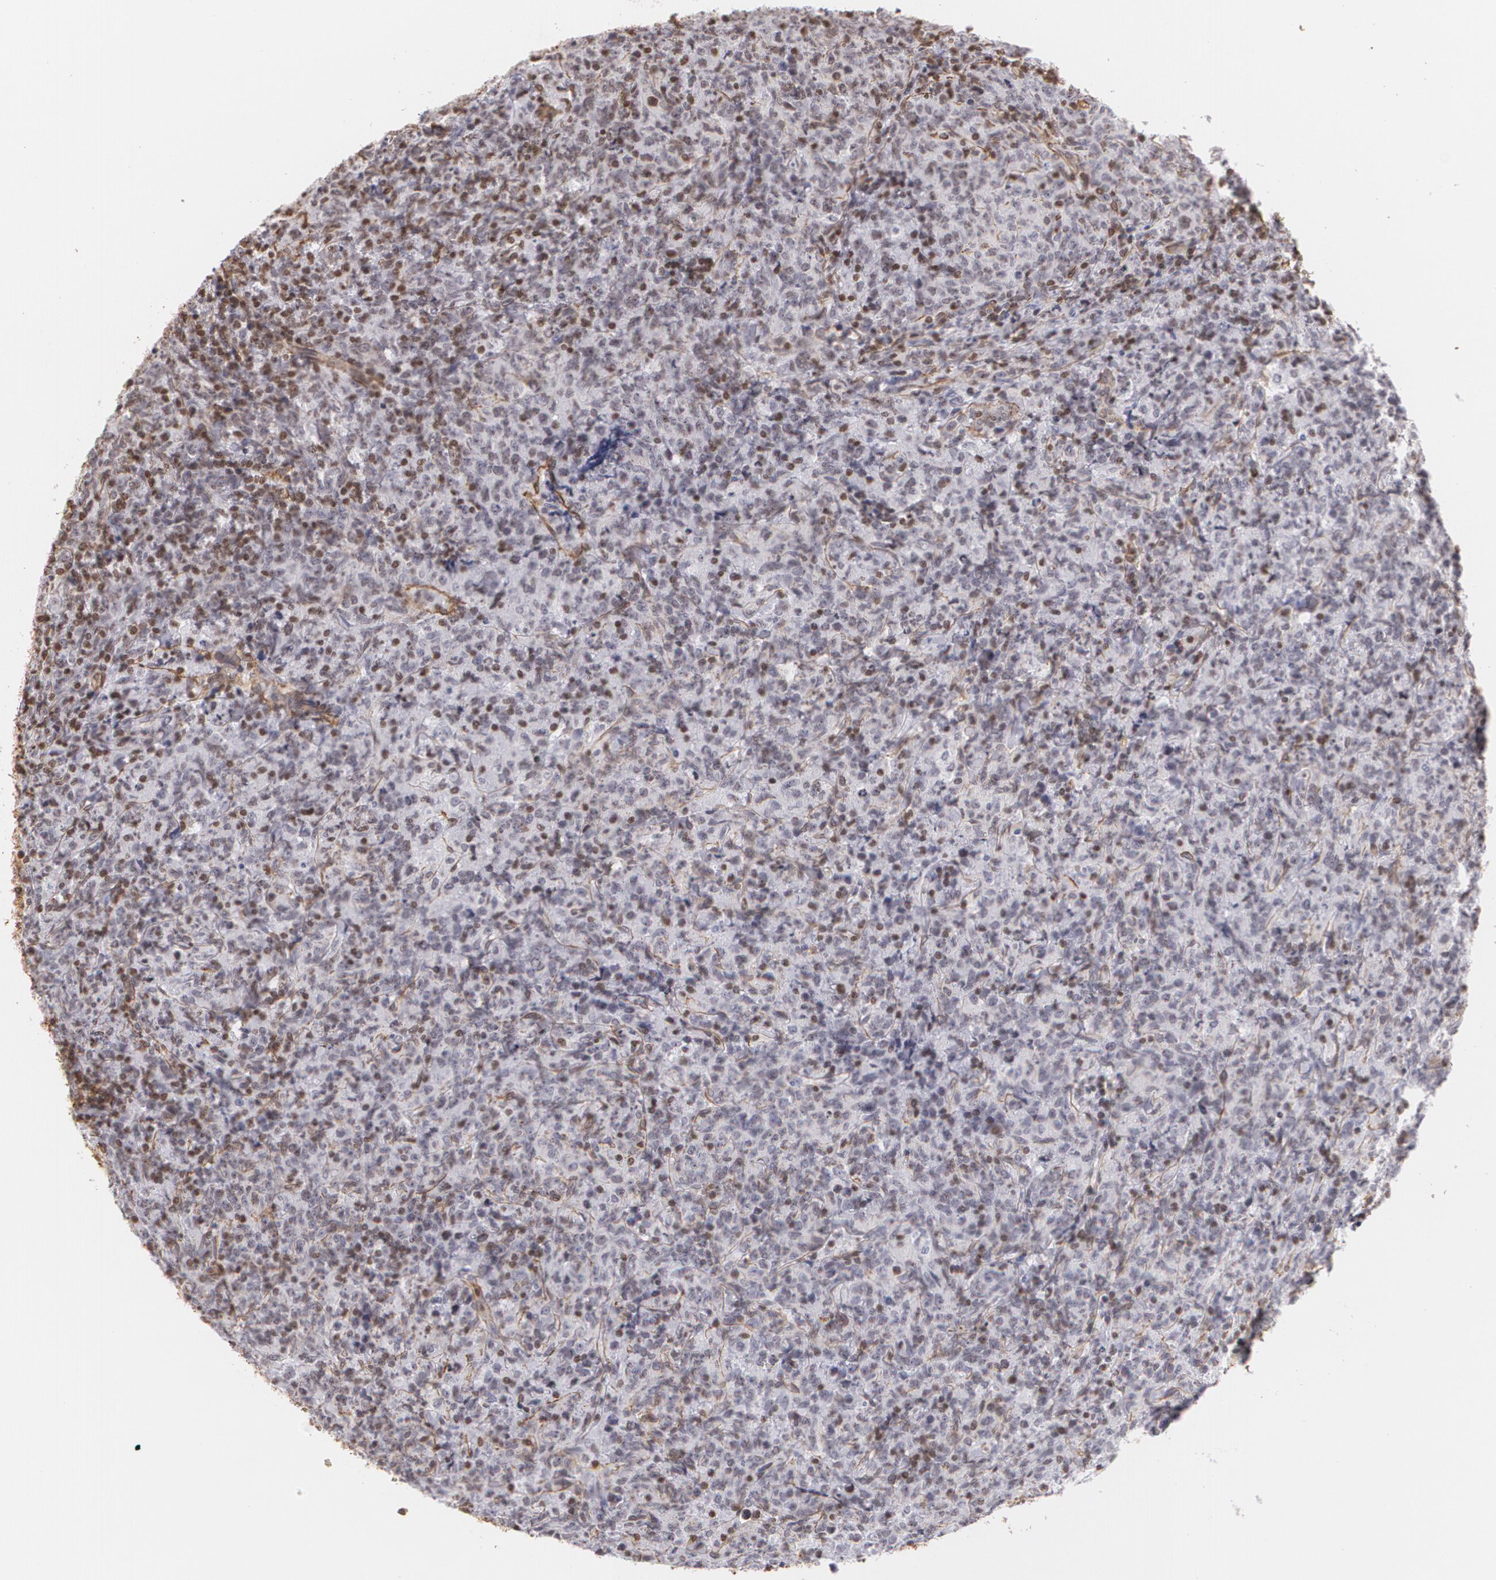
{"staining": {"intensity": "weak", "quantity": "<25%", "location": "cytoplasmic/membranous"}, "tissue": "lymphoma", "cell_type": "Tumor cells", "image_type": "cancer", "snomed": [{"axis": "morphology", "description": "Malignant lymphoma, non-Hodgkin's type, High grade"}, {"axis": "topography", "description": "Tonsil"}], "caption": "IHC of high-grade malignant lymphoma, non-Hodgkin's type displays no positivity in tumor cells.", "gene": "VAMP1", "patient": {"sex": "female", "age": 36}}